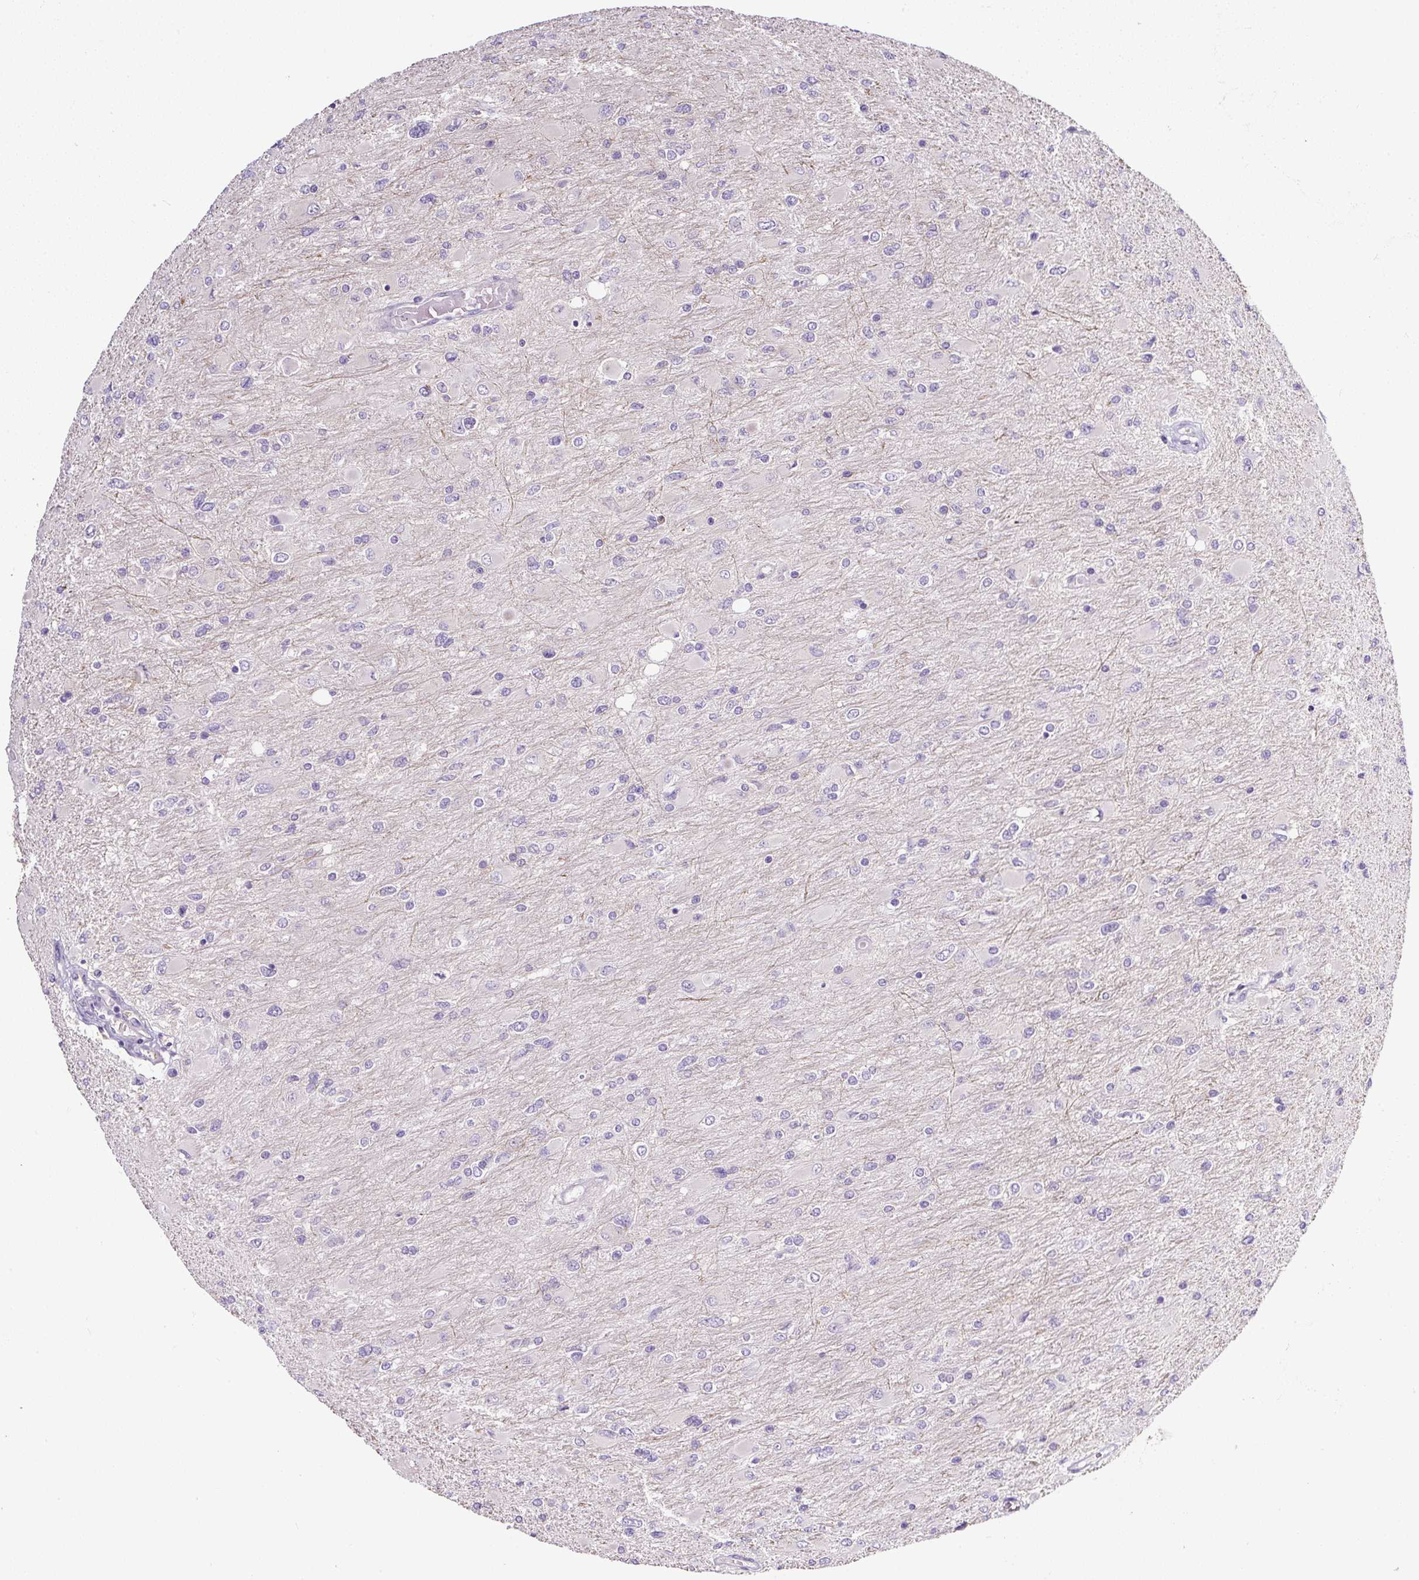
{"staining": {"intensity": "negative", "quantity": "none", "location": "none"}, "tissue": "glioma", "cell_type": "Tumor cells", "image_type": "cancer", "snomed": [{"axis": "morphology", "description": "Glioma, malignant, High grade"}, {"axis": "topography", "description": "Cerebral cortex"}], "caption": "A micrograph of human glioma is negative for staining in tumor cells. The staining was performed using DAB (3,3'-diaminobenzidine) to visualize the protein expression in brown, while the nuclei were stained in blue with hematoxylin (Magnification: 20x).", "gene": "HPS4", "patient": {"sex": "female", "age": 36}}